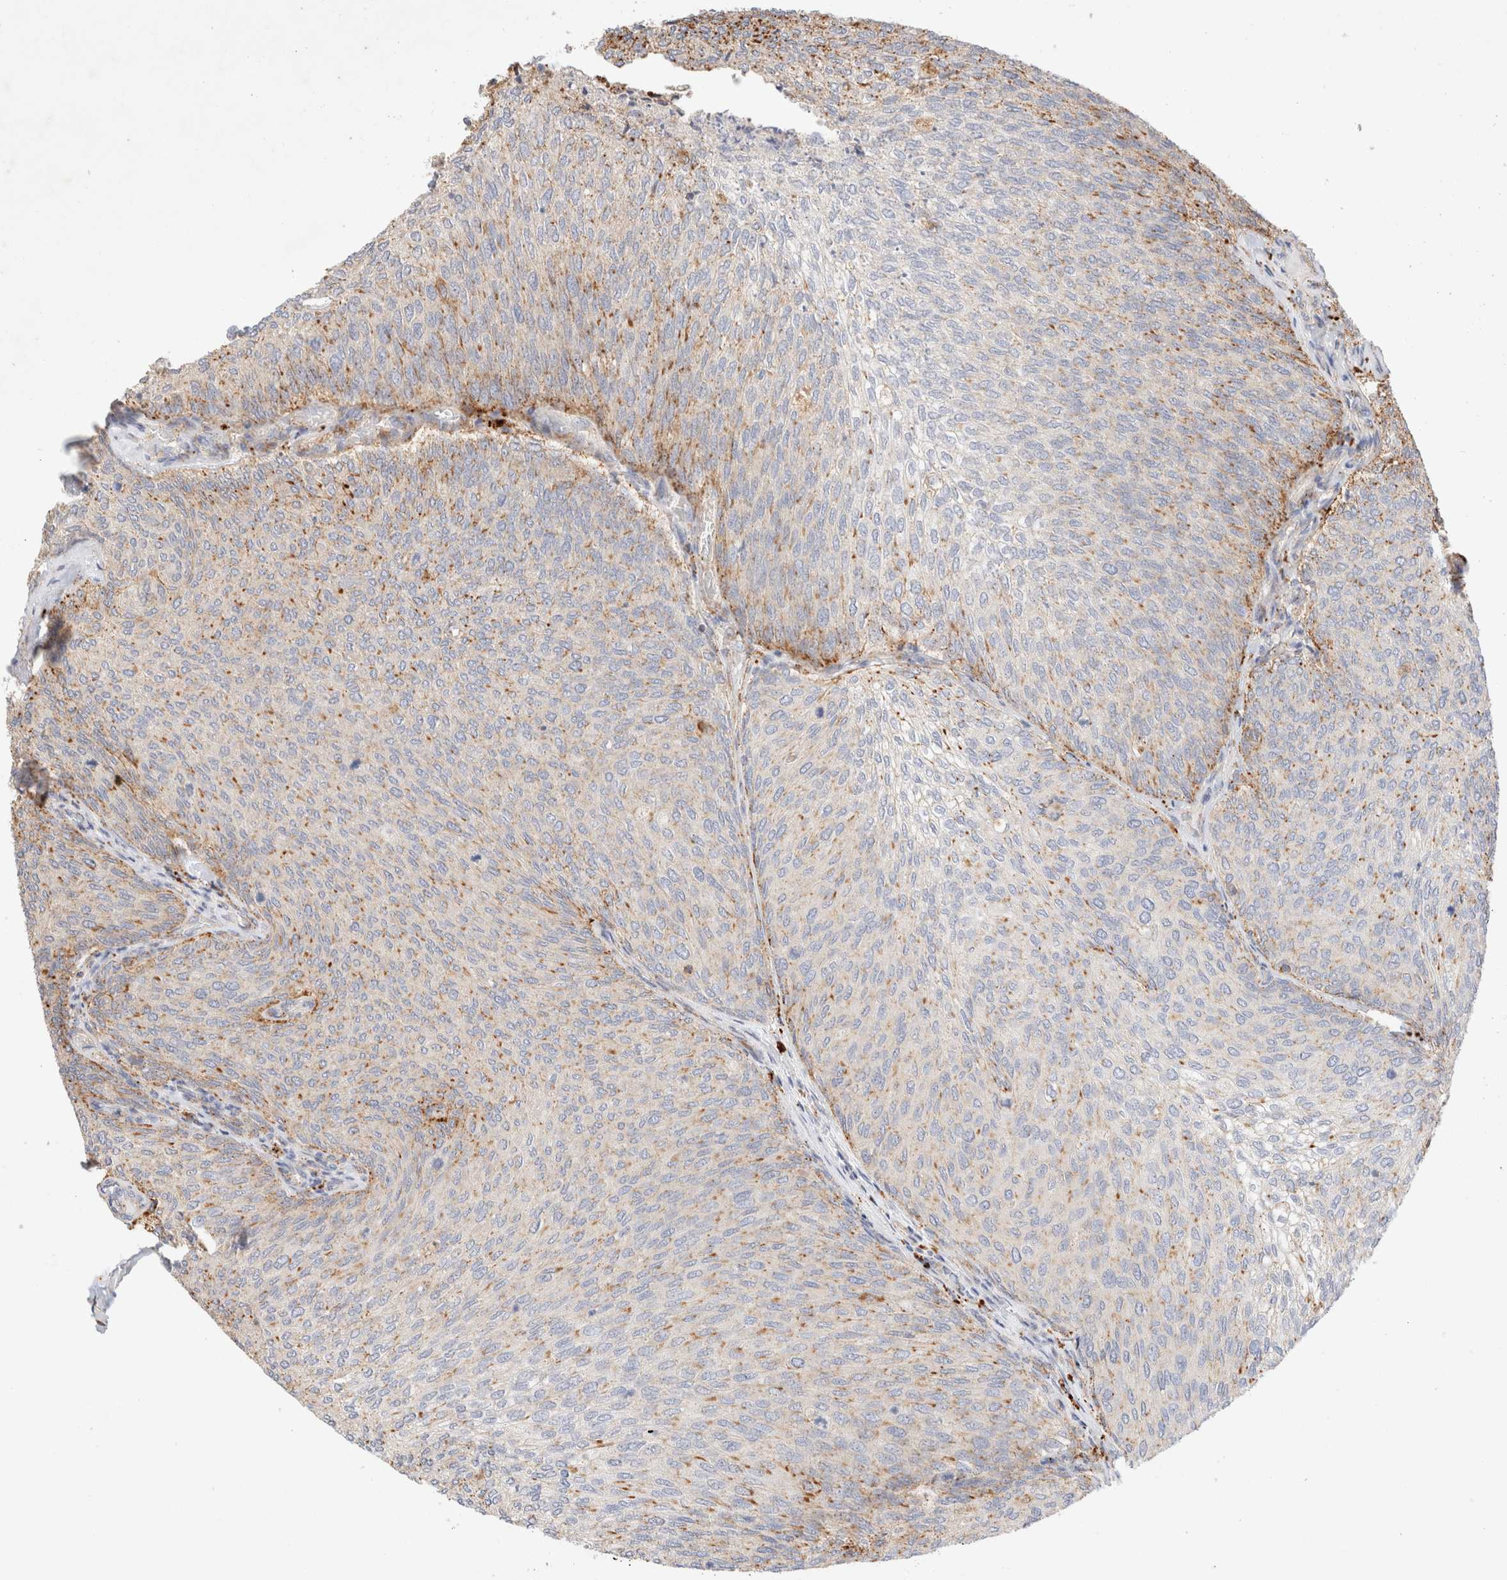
{"staining": {"intensity": "moderate", "quantity": "25%-75%", "location": "cytoplasmic/membranous"}, "tissue": "urothelial cancer", "cell_type": "Tumor cells", "image_type": "cancer", "snomed": [{"axis": "morphology", "description": "Urothelial carcinoma, Low grade"}, {"axis": "topography", "description": "Urinary bladder"}], "caption": "There is medium levels of moderate cytoplasmic/membranous expression in tumor cells of urothelial cancer, as demonstrated by immunohistochemical staining (brown color).", "gene": "RABEPK", "patient": {"sex": "female", "age": 79}}